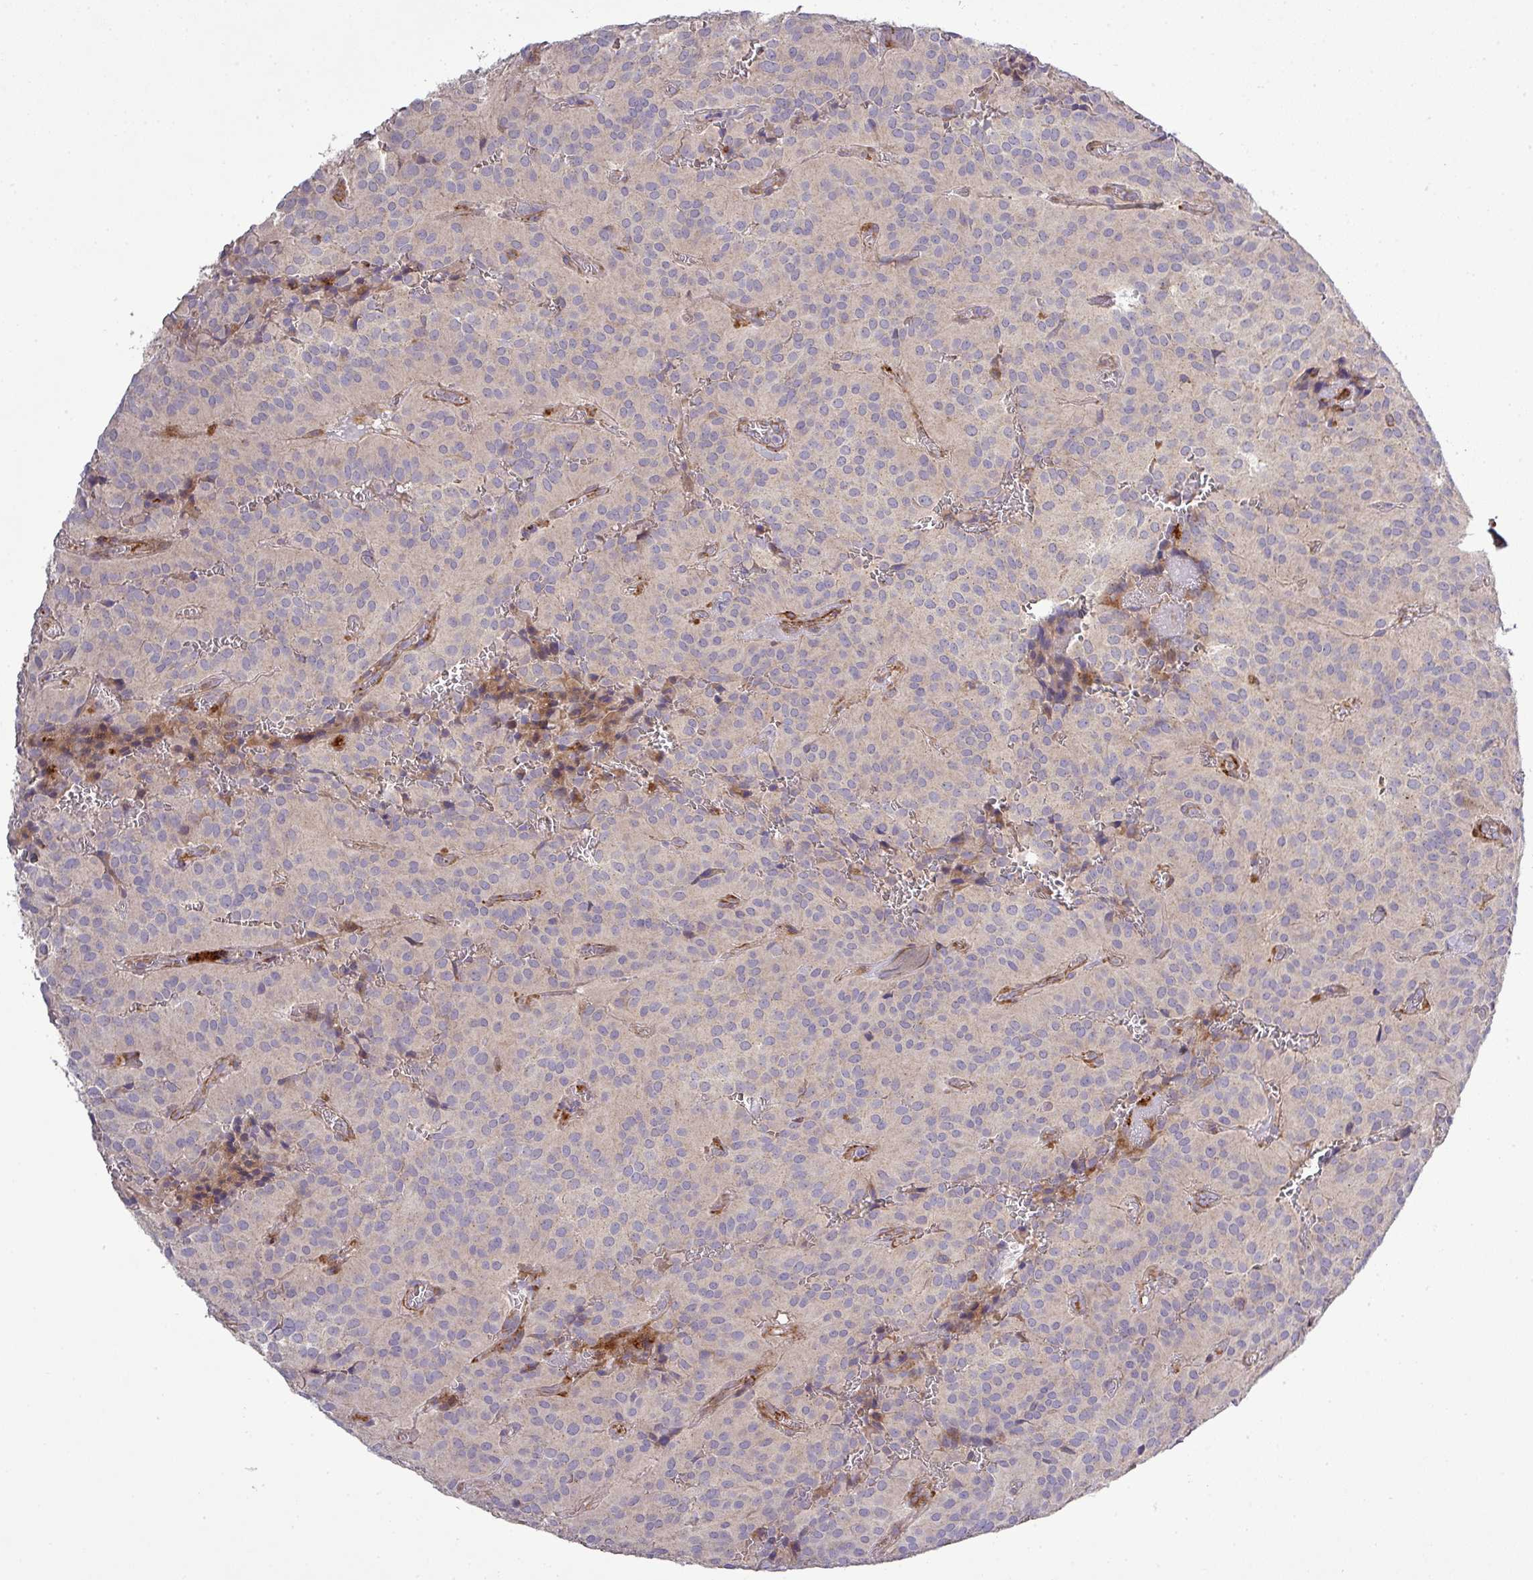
{"staining": {"intensity": "negative", "quantity": "none", "location": "none"}, "tissue": "glioma", "cell_type": "Tumor cells", "image_type": "cancer", "snomed": [{"axis": "morphology", "description": "Glioma, malignant, Low grade"}, {"axis": "topography", "description": "Brain"}], "caption": "Immunohistochemistry (IHC) of human malignant glioma (low-grade) displays no staining in tumor cells. (DAB IHC, high magnification).", "gene": "TPRA1", "patient": {"sex": "male", "age": 42}}